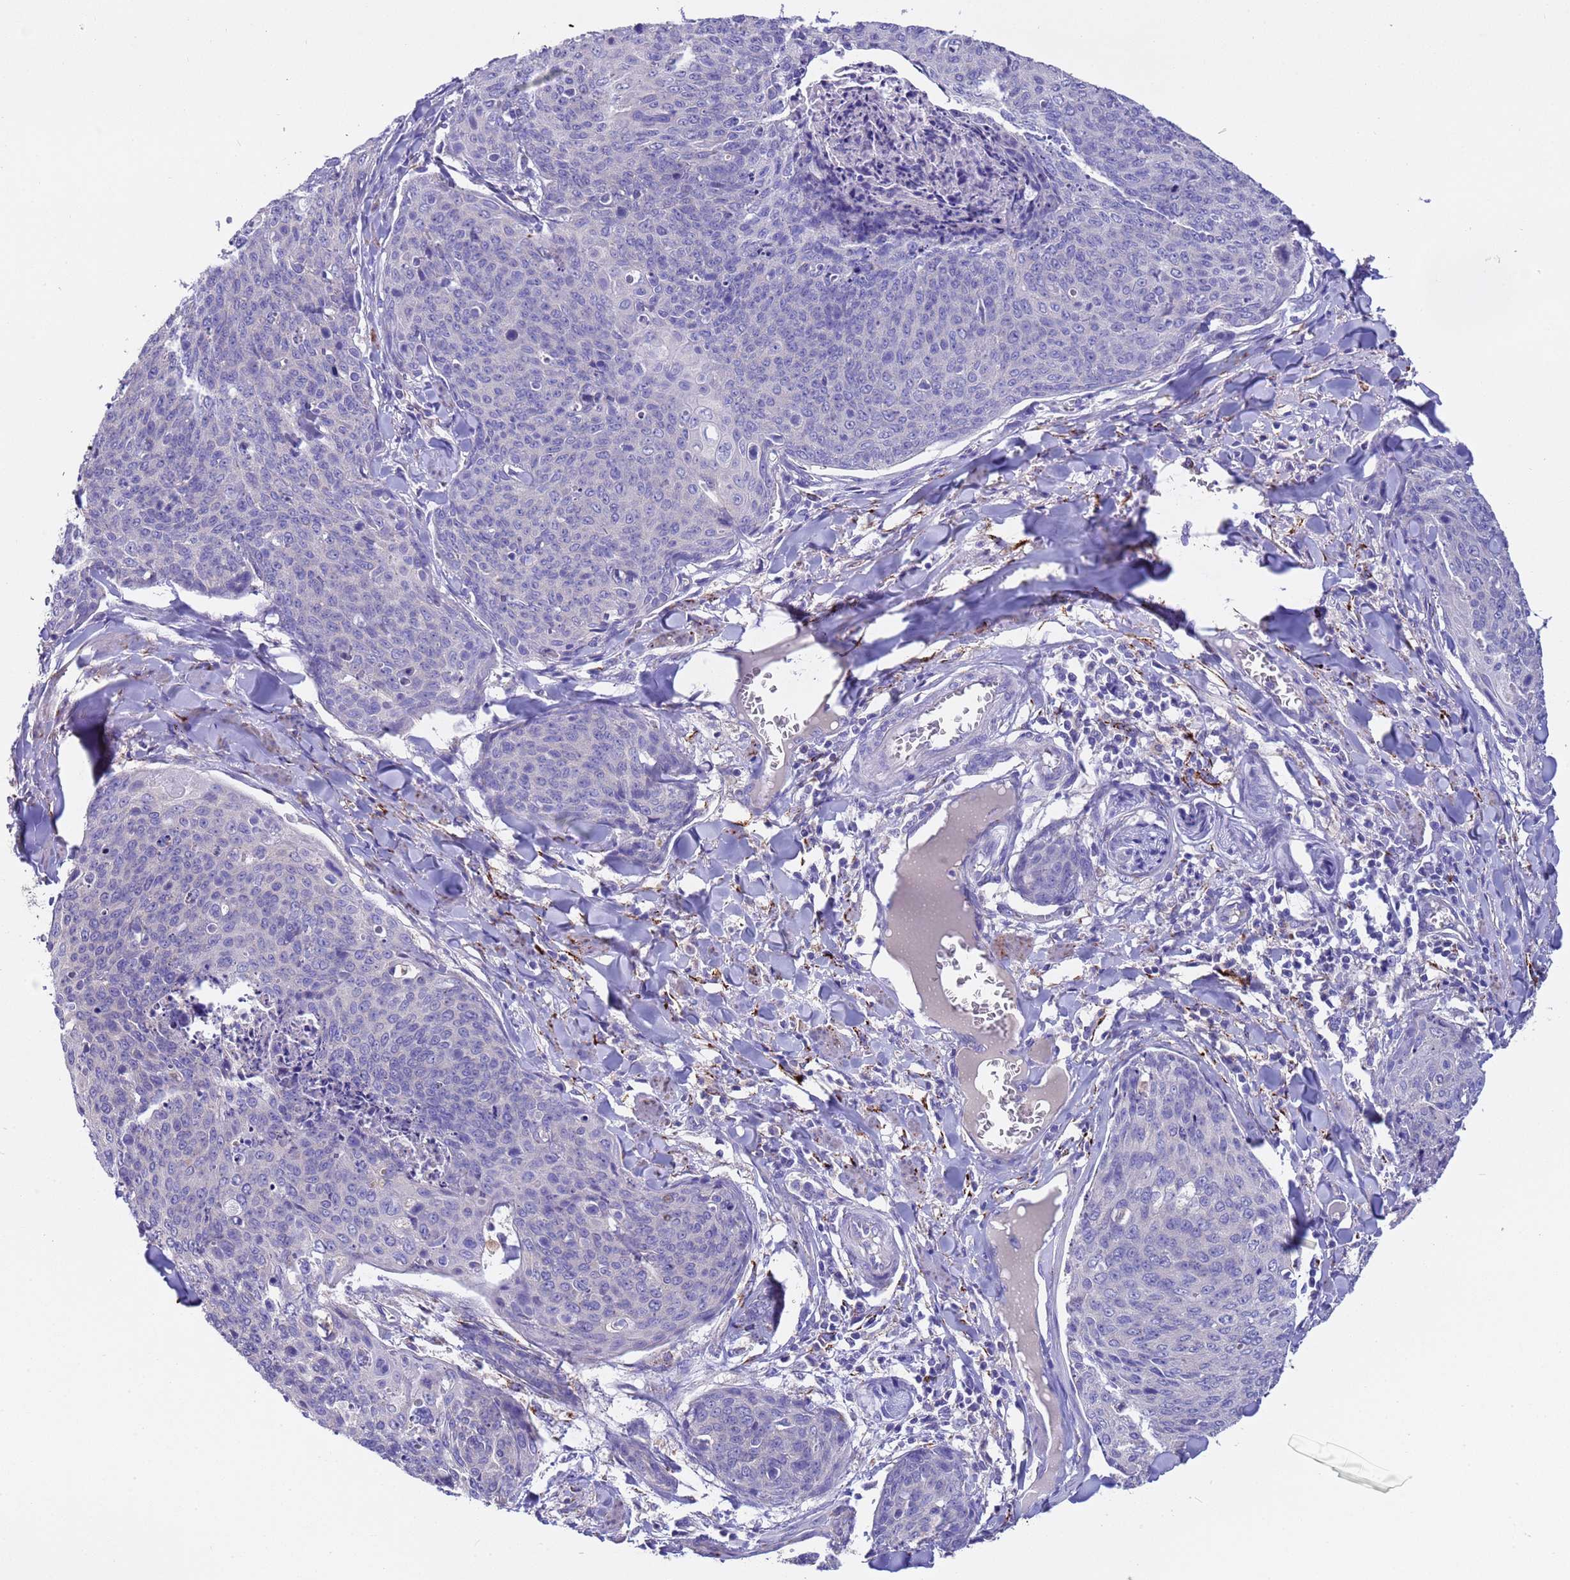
{"staining": {"intensity": "negative", "quantity": "none", "location": "none"}, "tissue": "skin cancer", "cell_type": "Tumor cells", "image_type": "cancer", "snomed": [{"axis": "morphology", "description": "Squamous cell carcinoma, NOS"}, {"axis": "topography", "description": "Skin"}, {"axis": "topography", "description": "Vulva"}], "caption": "Immunohistochemical staining of skin cancer (squamous cell carcinoma) reveals no significant staining in tumor cells.", "gene": "SLC24A3", "patient": {"sex": "female", "age": 85}}